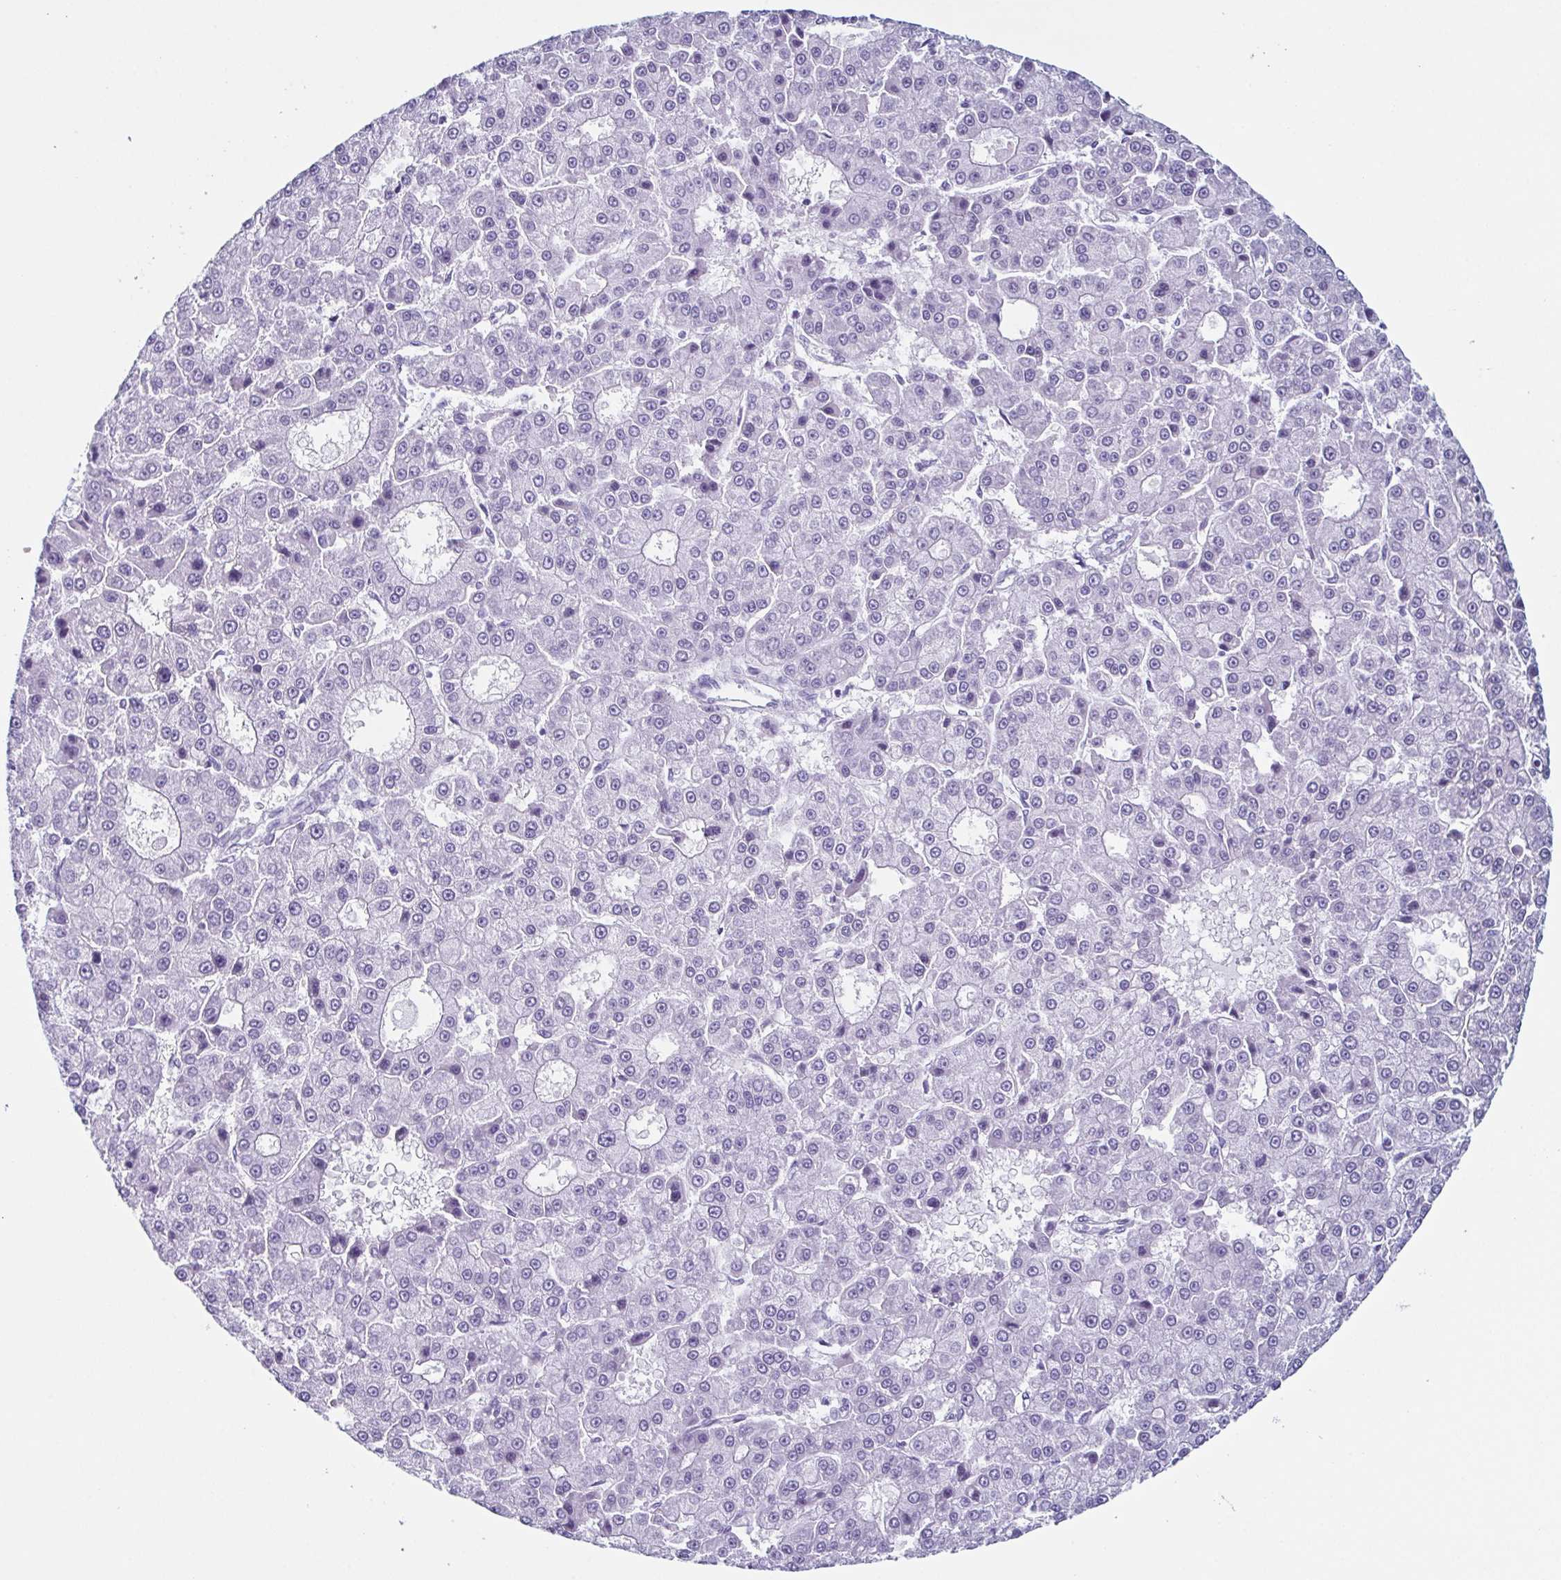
{"staining": {"intensity": "negative", "quantity": "none", "location": "none"}, "tissue": "liver cancer", "cell_type": "Tumor cells", "image_type": "cancer", "snomed": [{"axis": "morphology", "description": "Carcinoma, Hepatocellular, NOS"}, {"axis": "topography", "description": "Liver"}], "caption": "Histopathology image shows no protein expression in tumor cells of liver cancer (hepatocellular carcinoma) tissue.", "gene": "ENKUR", "patient": {"sex": "male", "age": 70}}